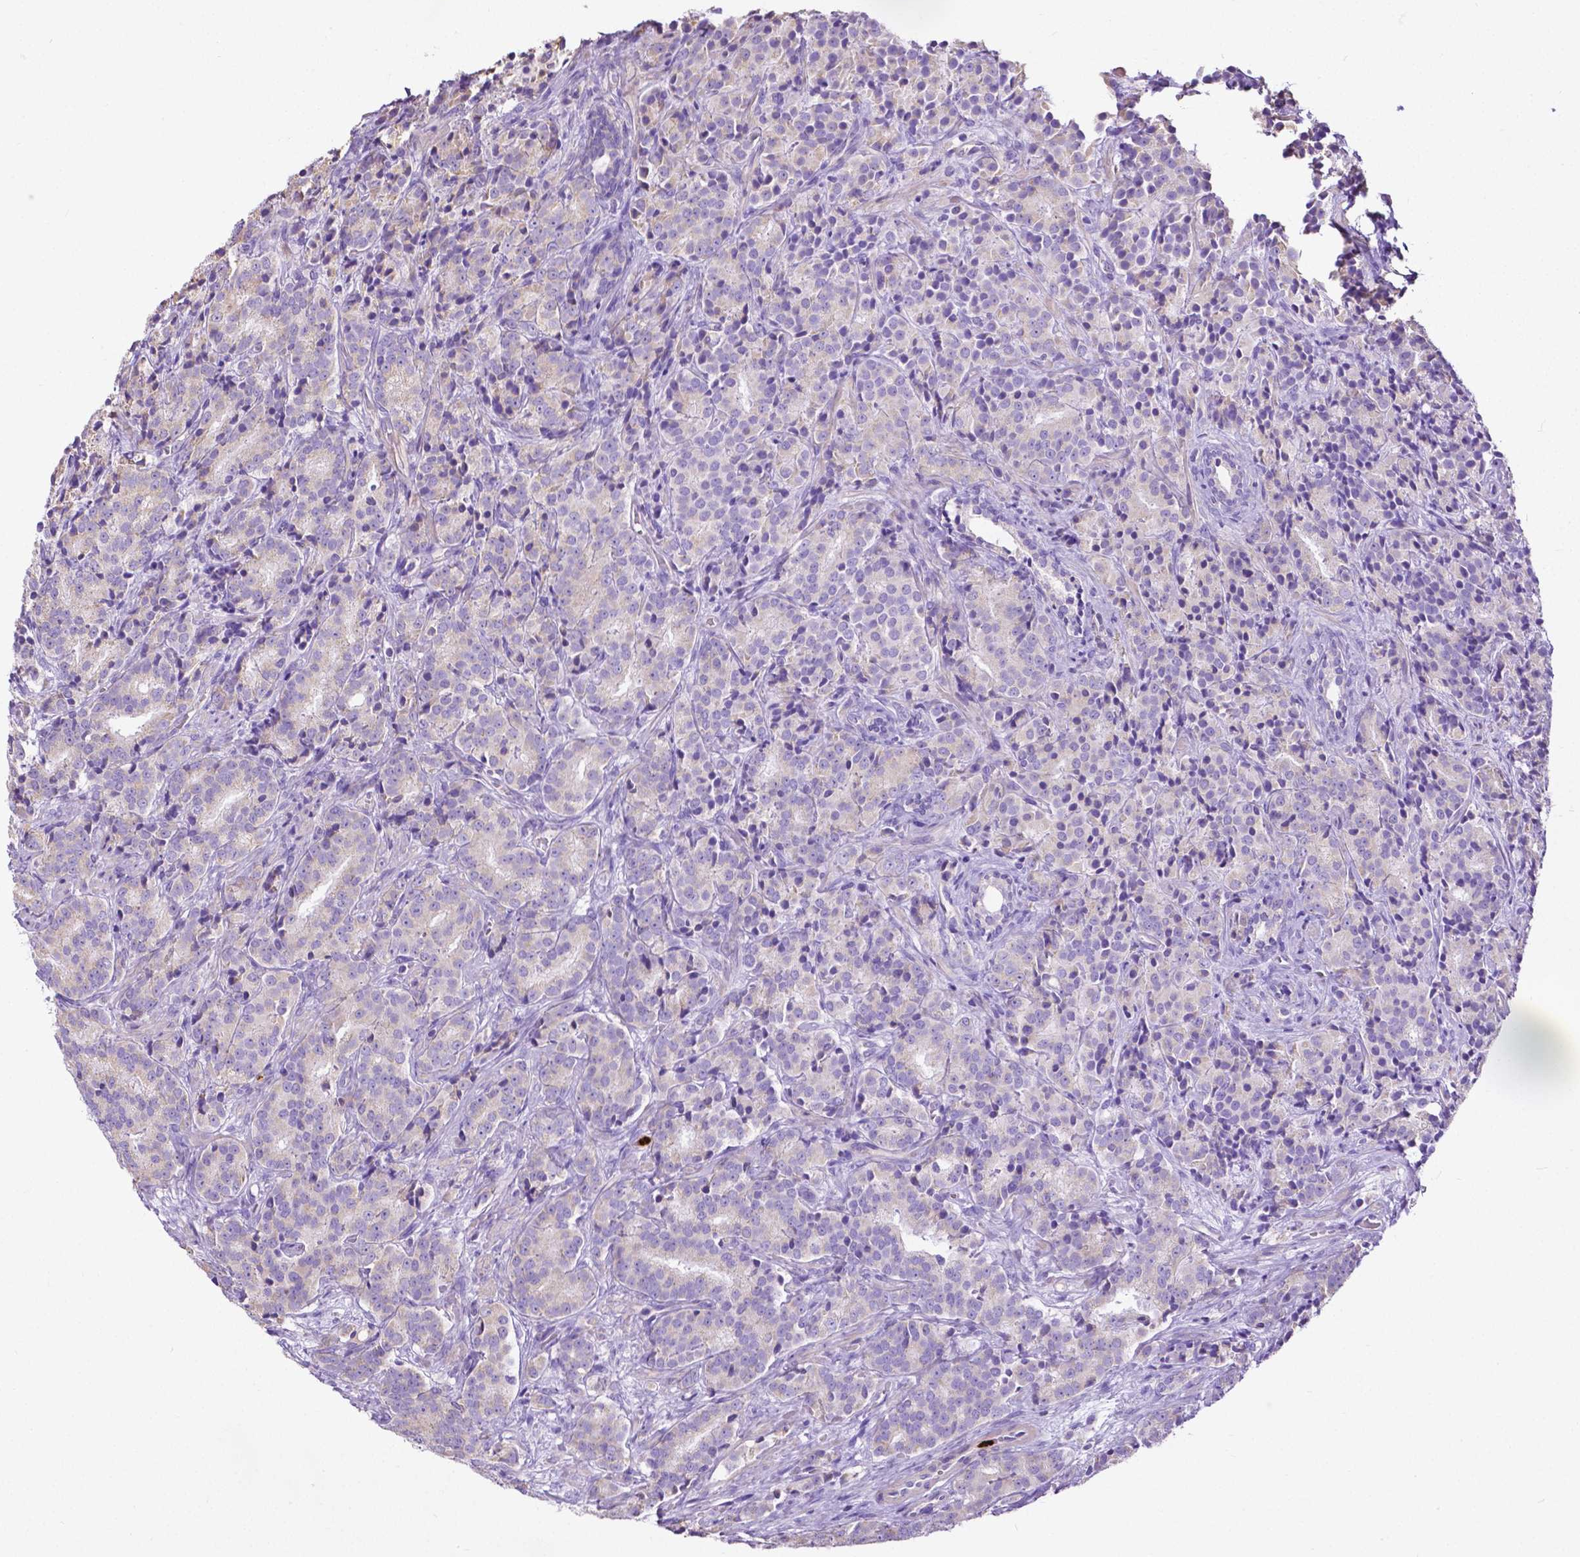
{"staining": {"intensity": "negative", "quantity": "none", "location": "none"}, "tissue": "prostate cancer", "cell_type": "Tumor cells", "image_type": "cancer", "snomed": [{"axis": "morphology", "description": "Adenocarcinoma, High grade"}, {"axis": "topography", "description": "Prostate"}], "caption": "IHC of adenocarcinoma (high-grade) (prostate) reveals no expression in tumor cells.", "gene": "MMP9", "patient": {"sex": "male", "age": 90}}